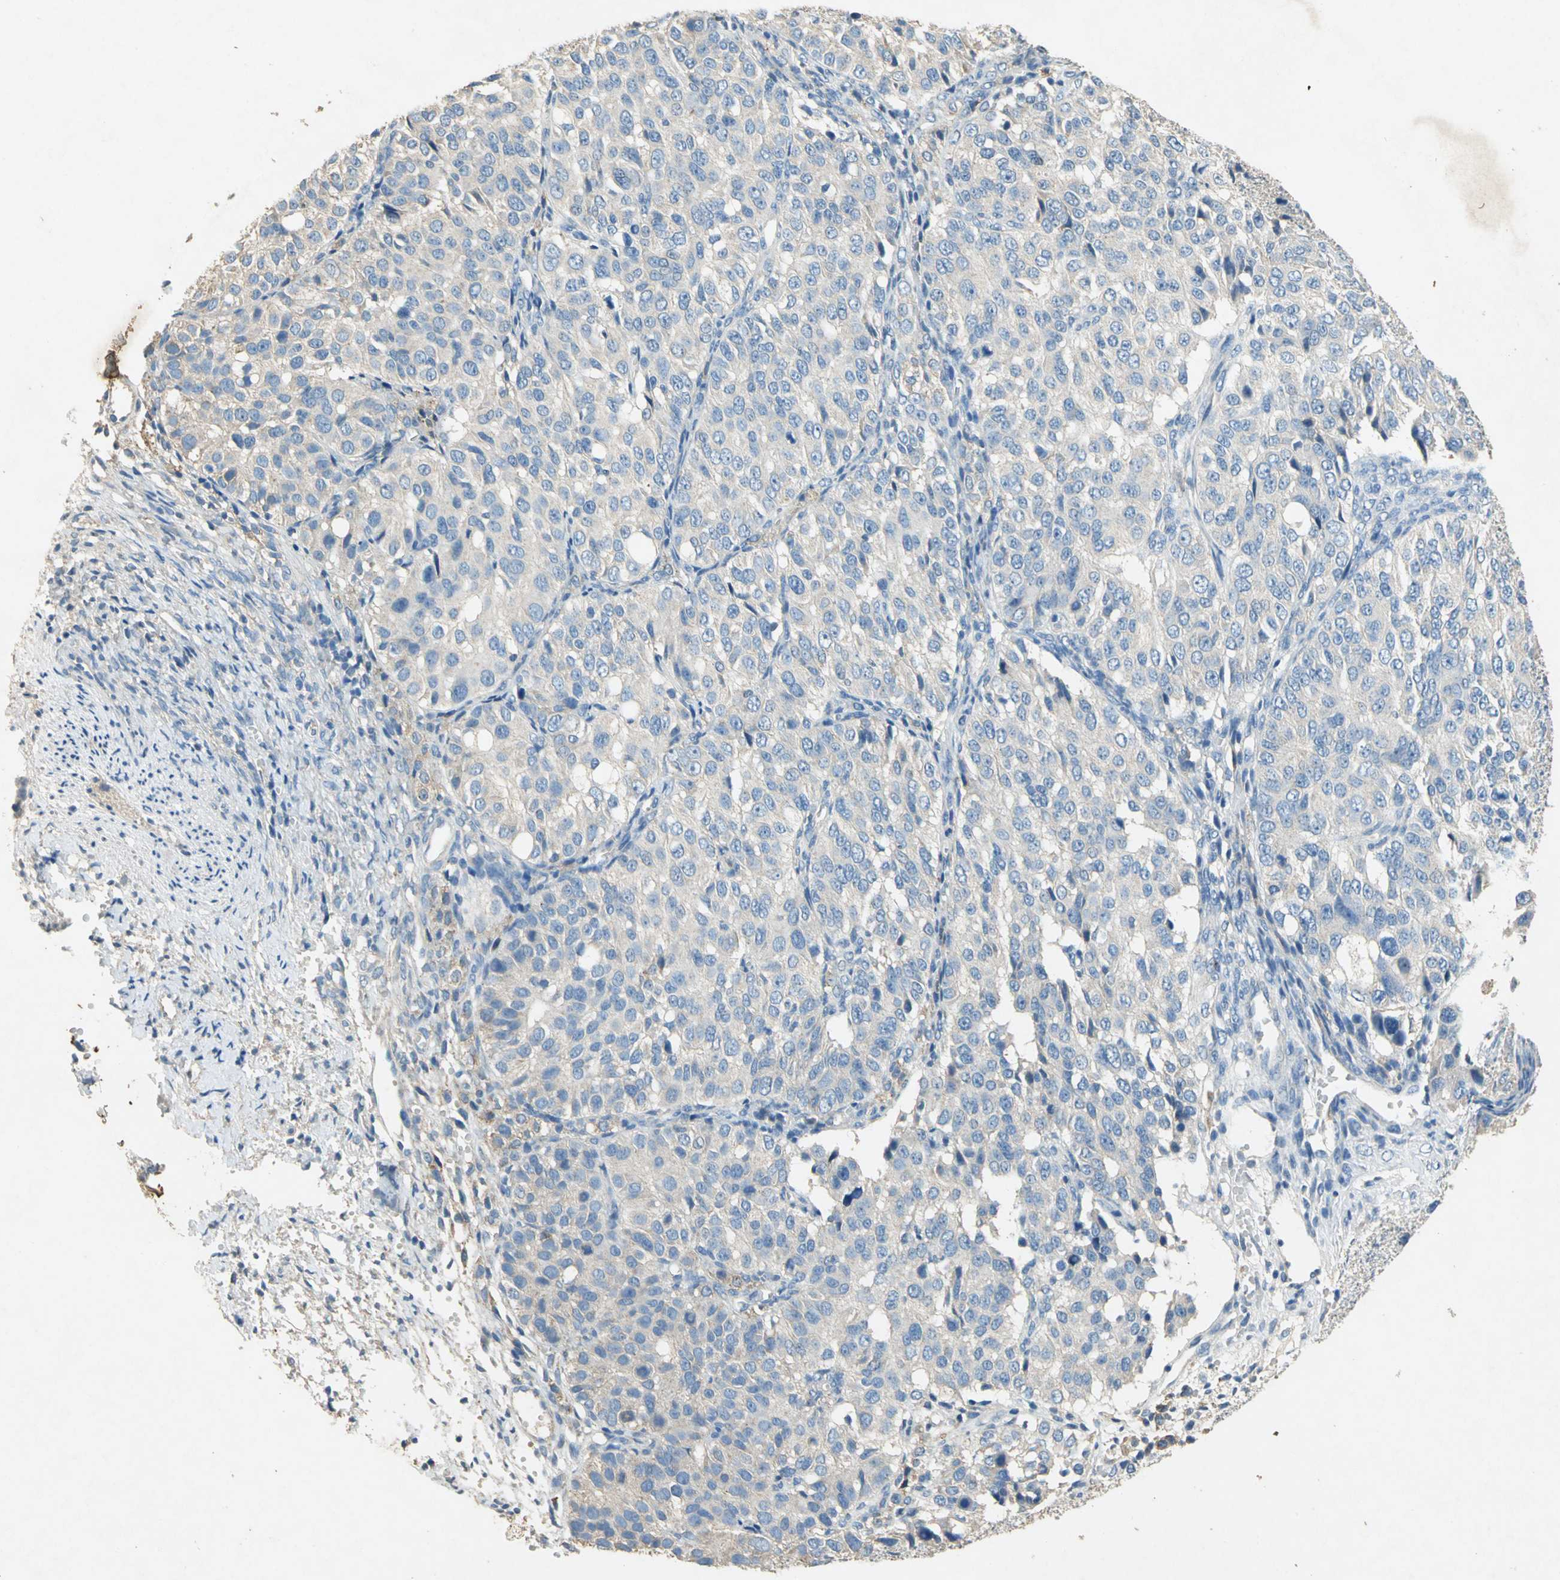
{"staining": {"intensity": "weak", "quantity": ">75%", "location": "cytoplasmic/membranous"}, "tissue": "ovarian cancer", "cell_type": "Tumor cells", "image_type": "cancer", "snomed": [{"axis": "morphology", "description": "Carcinoma, endometroid"}, {"axis": "topography", "description": "Ovary"}], "caption": "High-magnification brightfield microscopy of ovarian endometroid carcinoma stained with DAB (brown) and counterstained with hematoxylin (blue). tumor cells exhibit weak cytoplasmic/membranous positivity is appreciated in about>75% of cells.", "gene": "ADAMTS5", "patient": {"sex": "female", "age": 51}}